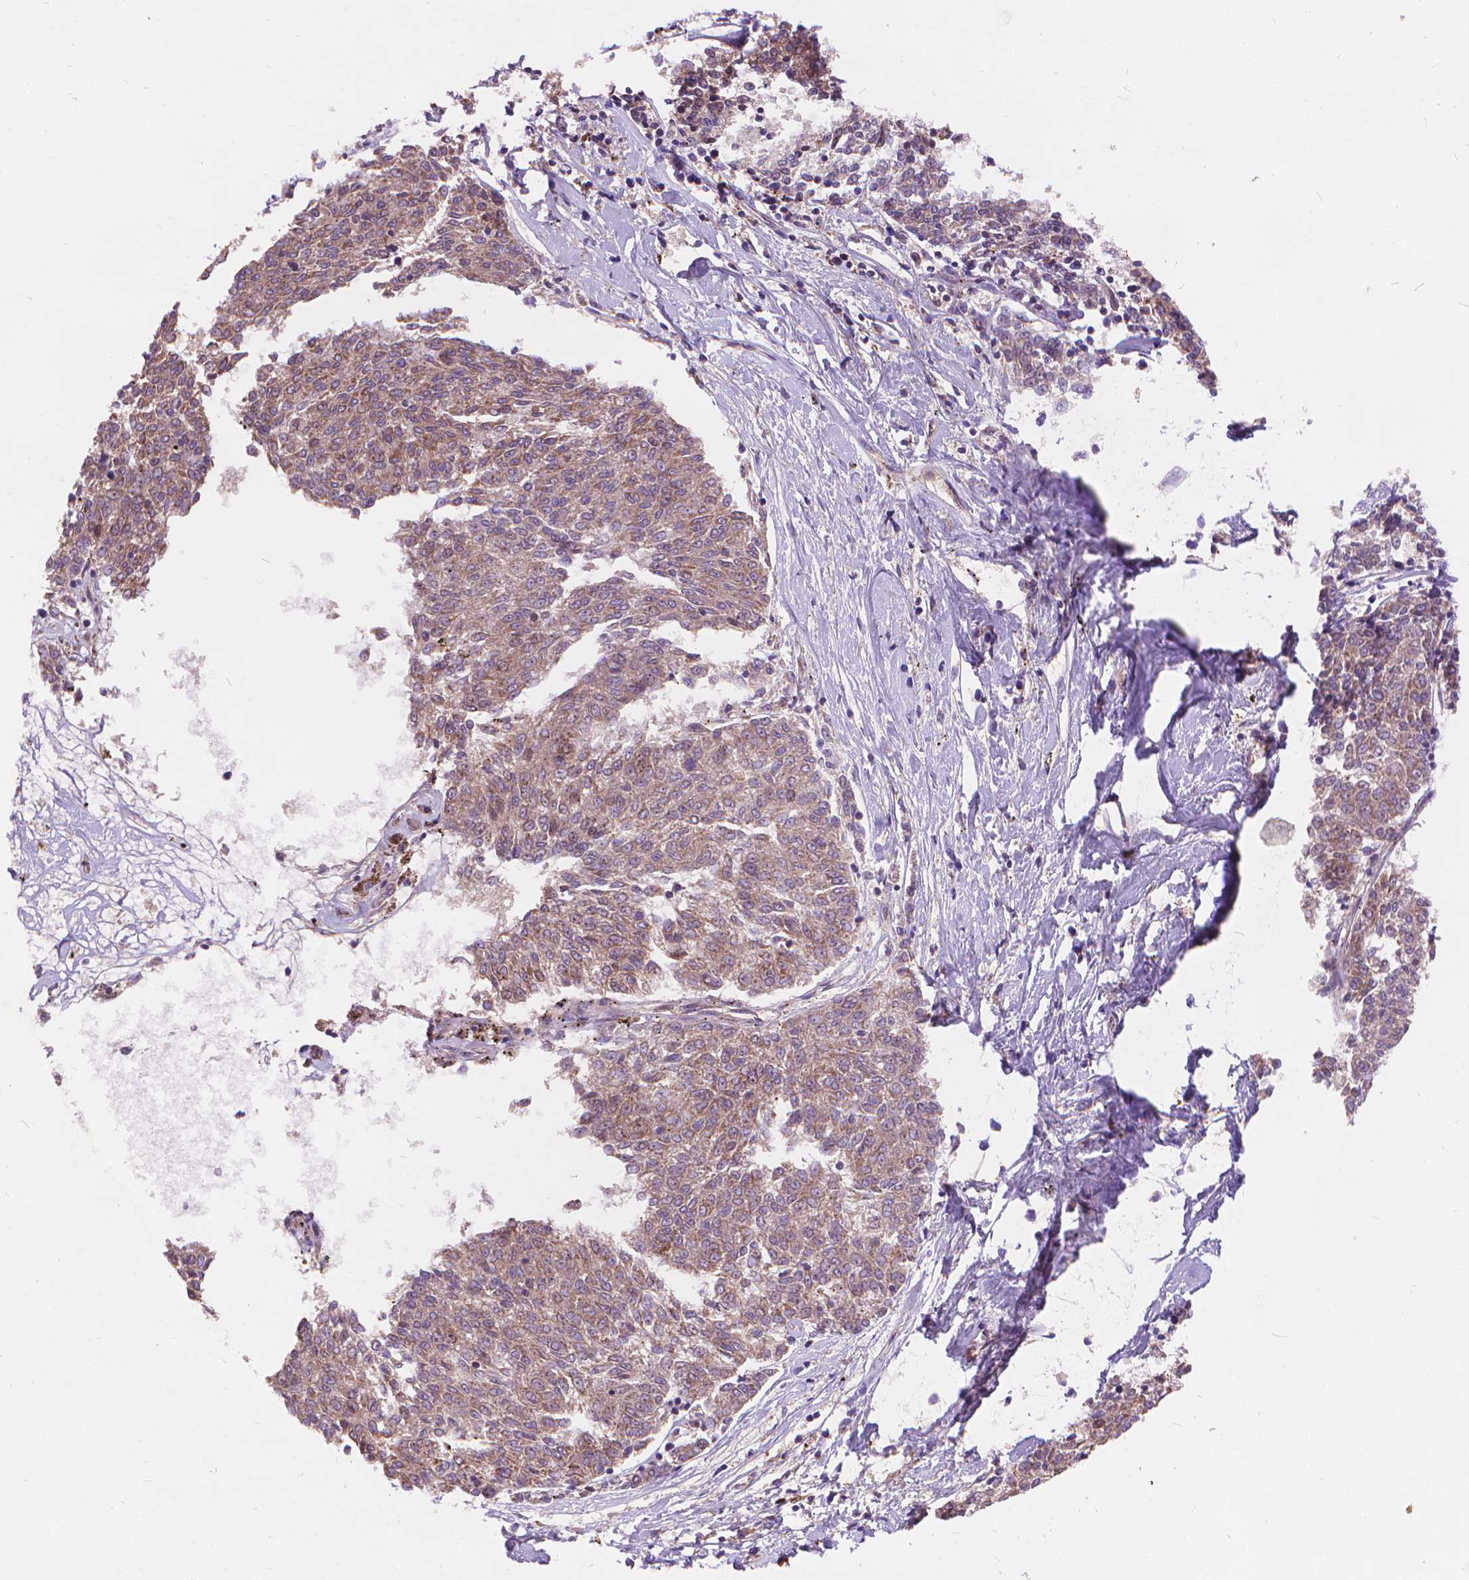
{"staining": {"intensity": "weak", "quantity": ">75%", "location": "cytoplasmic/membranous"}, "tissue": "melanoma", "cell_type": "Tumor cells", "image_type": "cancer", "snomed": [{"axis": "morphology", "description": "Malignant melanoma, NOS"}, {"axis": "topography", "description": "Skin"}], "caption": "The photomicrograph demonstrates staining of melanoma, revealing weak cytoplasmic/membranous protein expression (brown color) within tumor cells.", "gene": "ARAP1", "patient": {"sex": "female", "age": 72}}